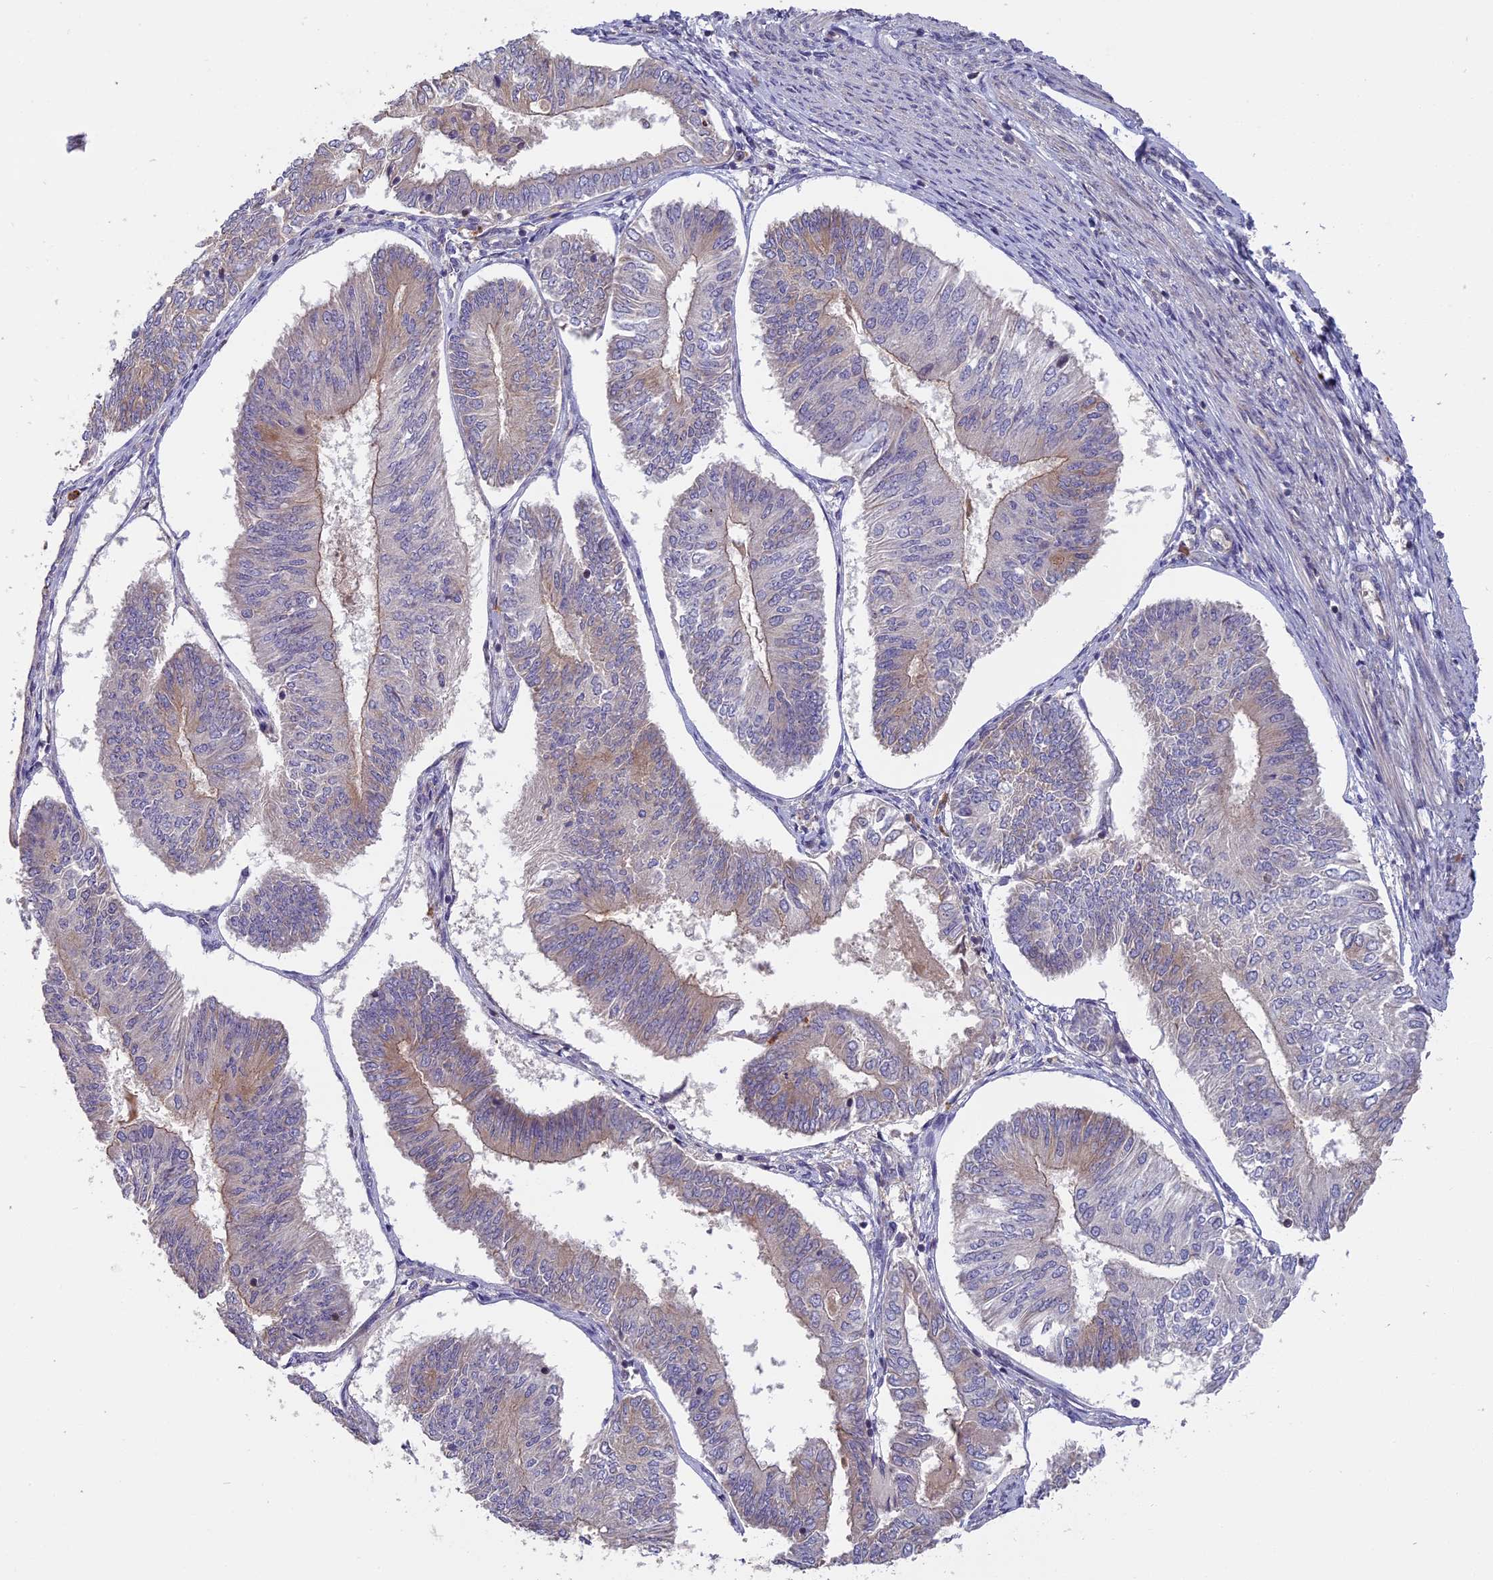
{"staining": {"intensity": "weak", "quantity": "25%-75%", "location": "cytoplasmic/membranous"}, "tissue": "endometrial cancer", "cell_type": "Tumor cells", "image_type": "cancer", "snomed": [{"axis": "morphology", "description": "Adenocarcinoma, NOS"}, {"axis": "topography", "description": "Endometrium"}], "caption": "Endometrial cancer (adenocarcinoma) tissue displays weak cytoplasmic/membranous expression in approximately 25%-75% of tumor cells, visualized by immunohistochemistry.", "gene": "AP4E1", "patient": {"sex": "female", "age": 58}}